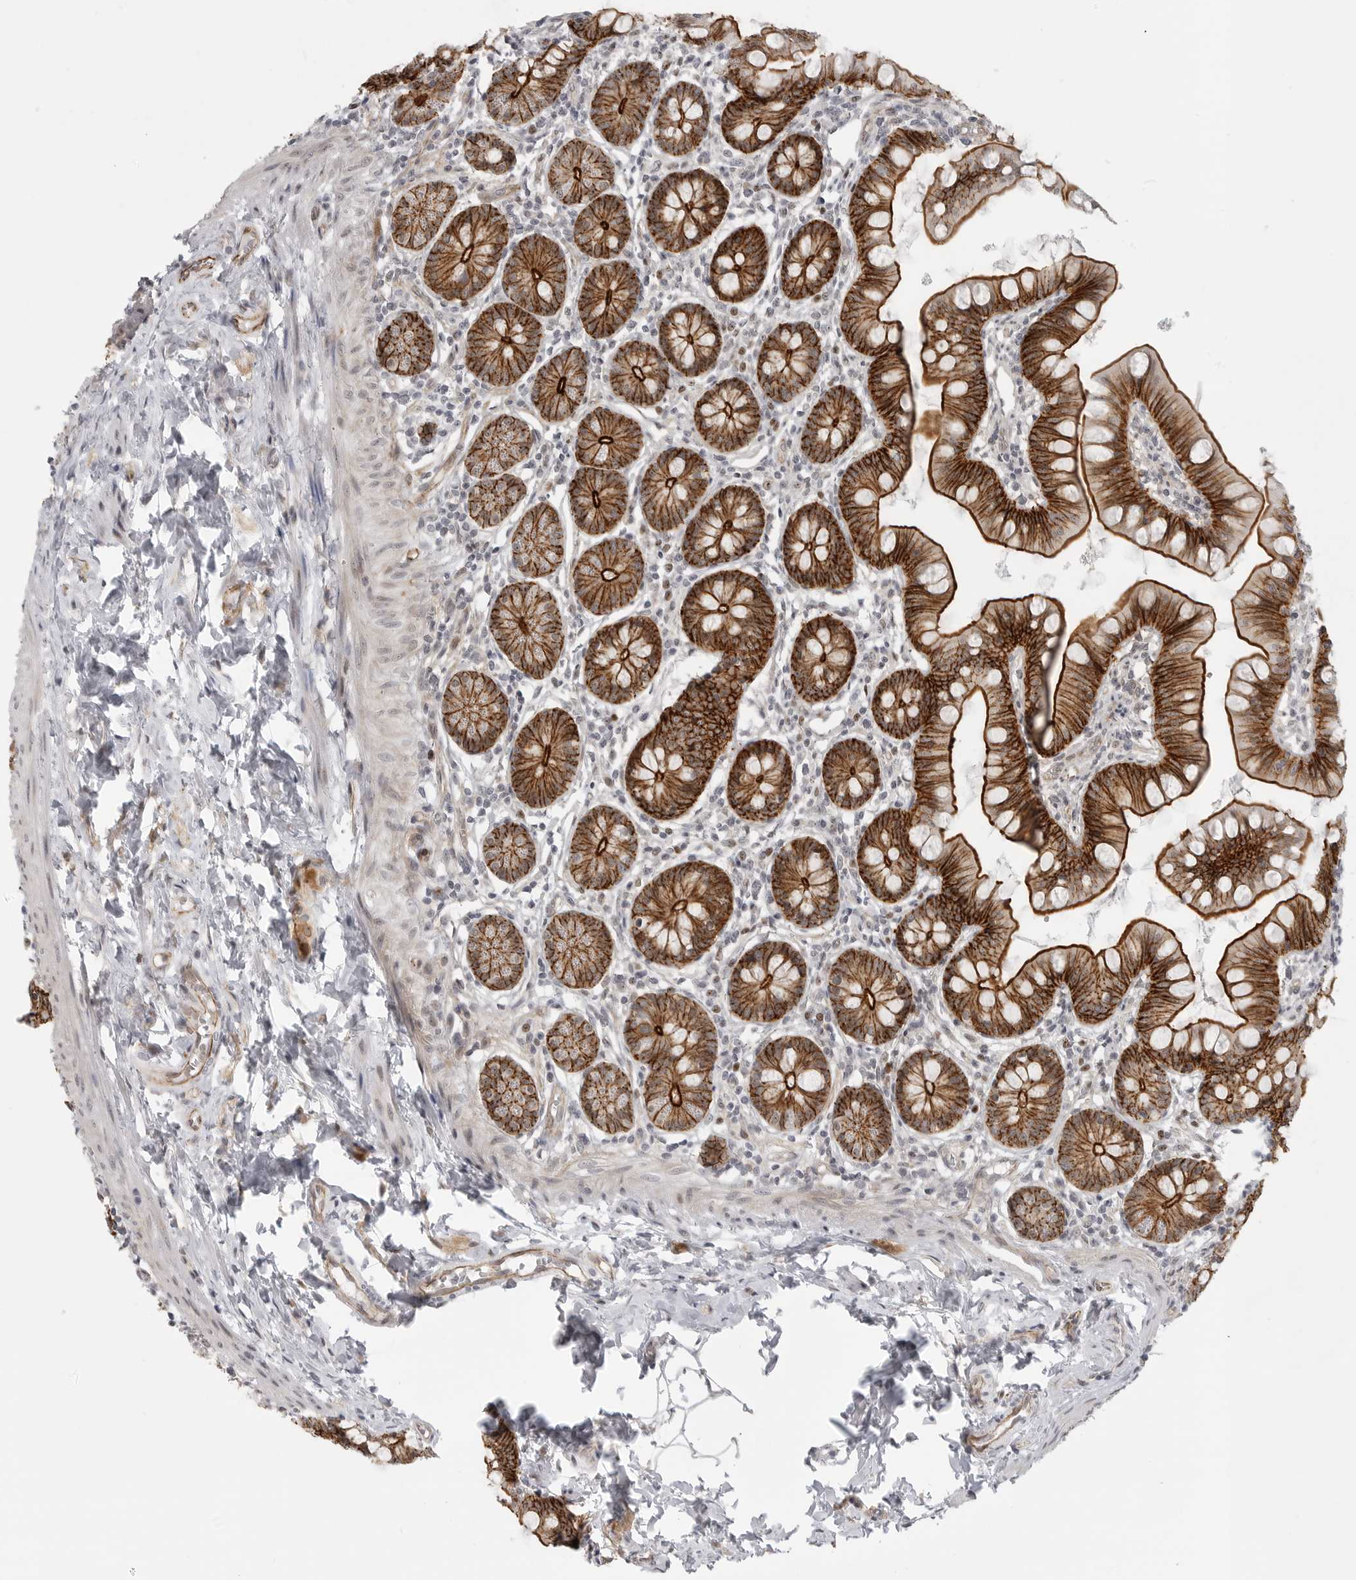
{"staining": {"intensity": "strong", "quantity": "25%-75%", "location": "cytoplasmic/membranous"}, "tissue": "small intestine", "cell_type": "Glandular cells", "image_type": "normal", "snomed": [{"axis": "morphology", "description": "Normal tissue, NOS"}, {"axis": "topography", "description": "Small intestine"}], "caption": "Protein analysis of normal small intestine exhibits strong cytoplasmic/membranous positivity in about 25%-75% of glandular cells.", "gene": "CEP295NL", "patient": {"sex": "male", "age": 7}}